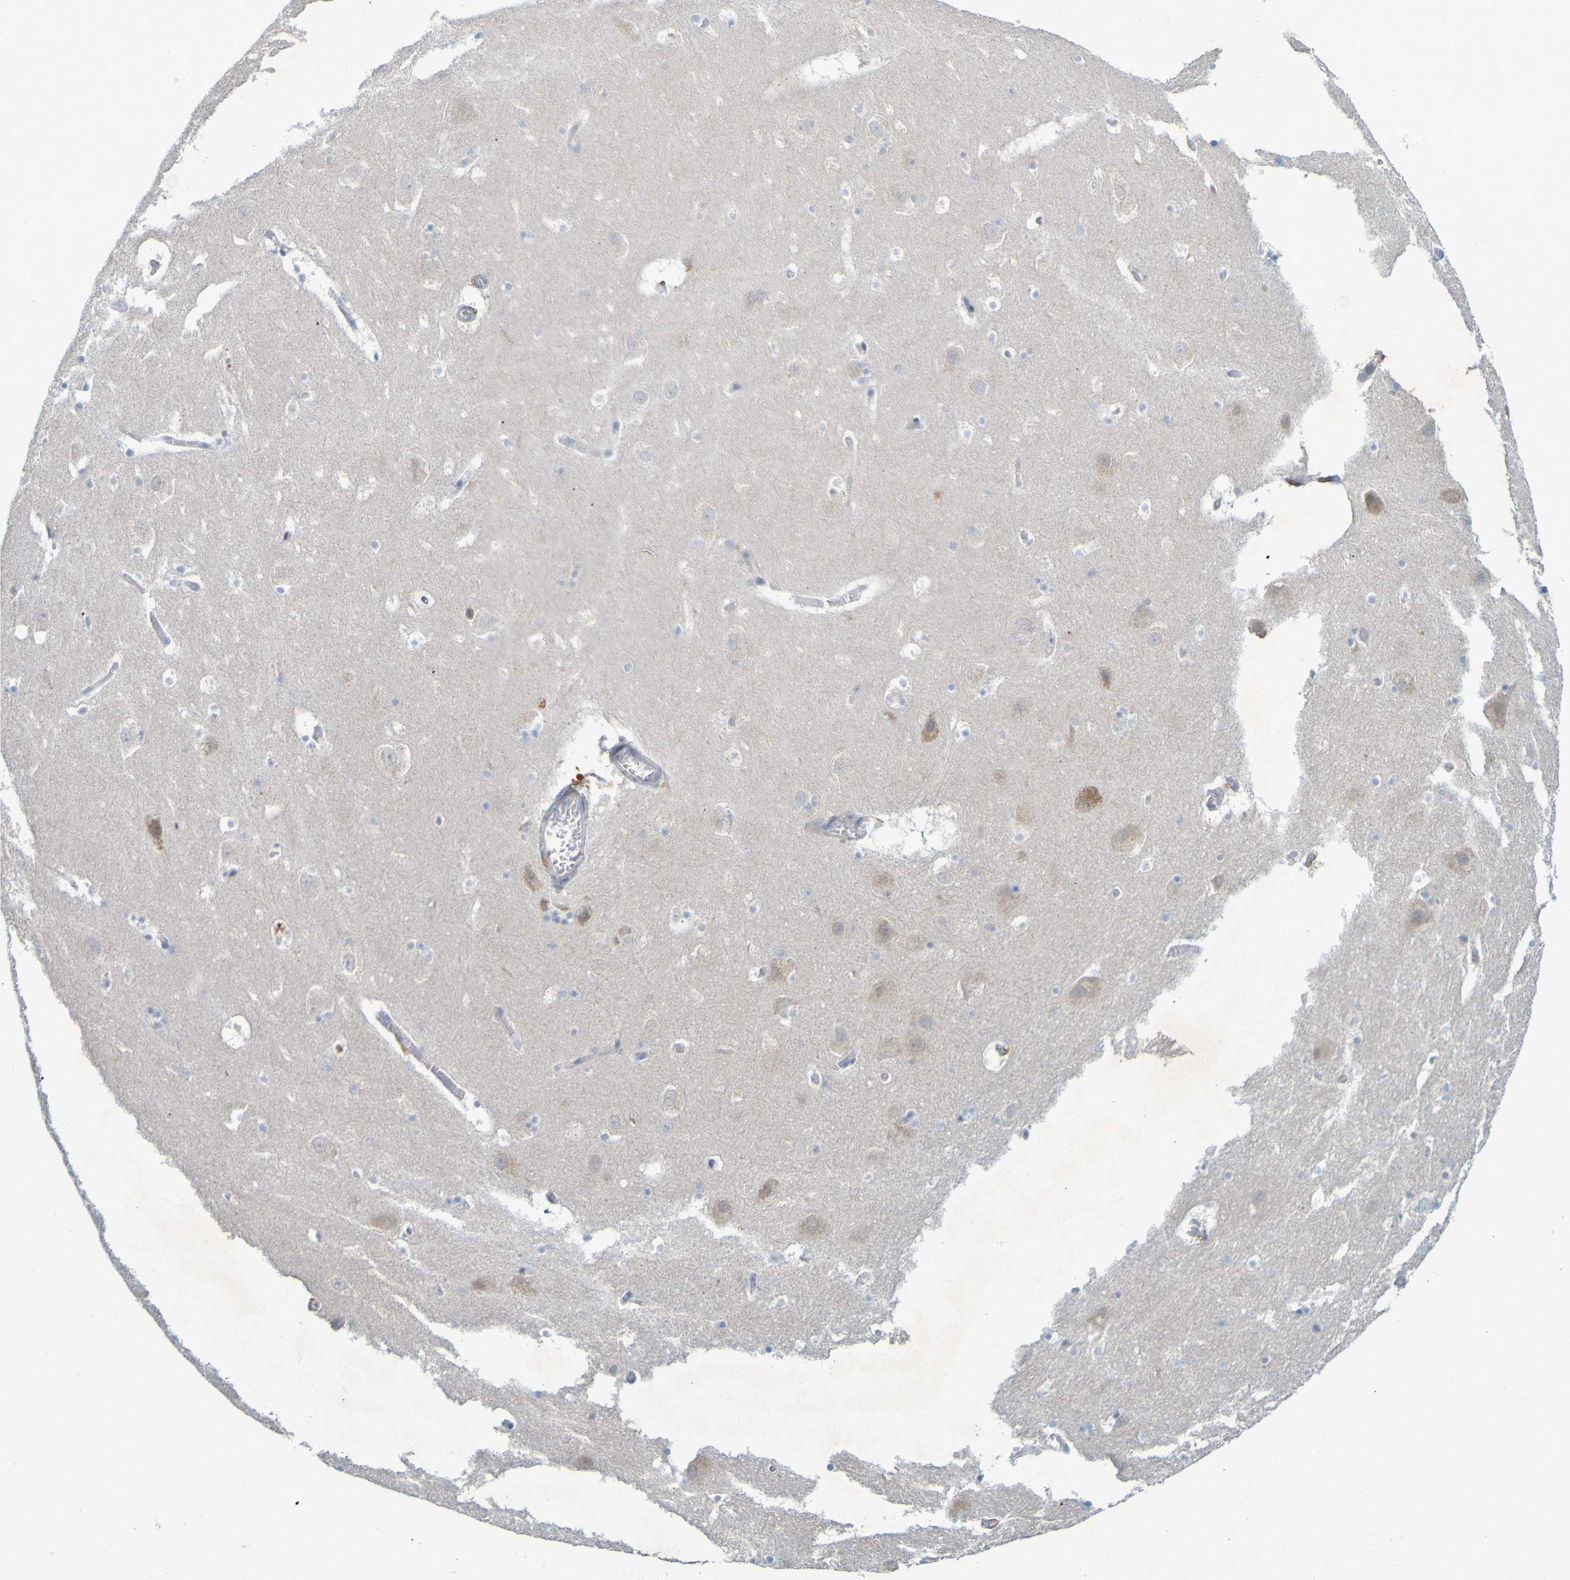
{"staining": {"intensity": "negative", "quantity": "none", "location": "none"}, "tissue": "hippocampus", "cell_type": "Glial cells", "image_type": "normal", "snomed": [{"axis": "morphology", "description": "Normal tissue, NOS"}, {"axis": "topography", "description": "Hippocampus"}], "caption": "The micrograph exhibits no staining of glial cells in normal hippocampus. (DAB (3,3'-diaminobenzidine) immunohistochemistry (IHC) visualized using brightfield microscopy, high magnification).", "gene": "LILRB5", "patient": {"sex": "male", "age": 45}}